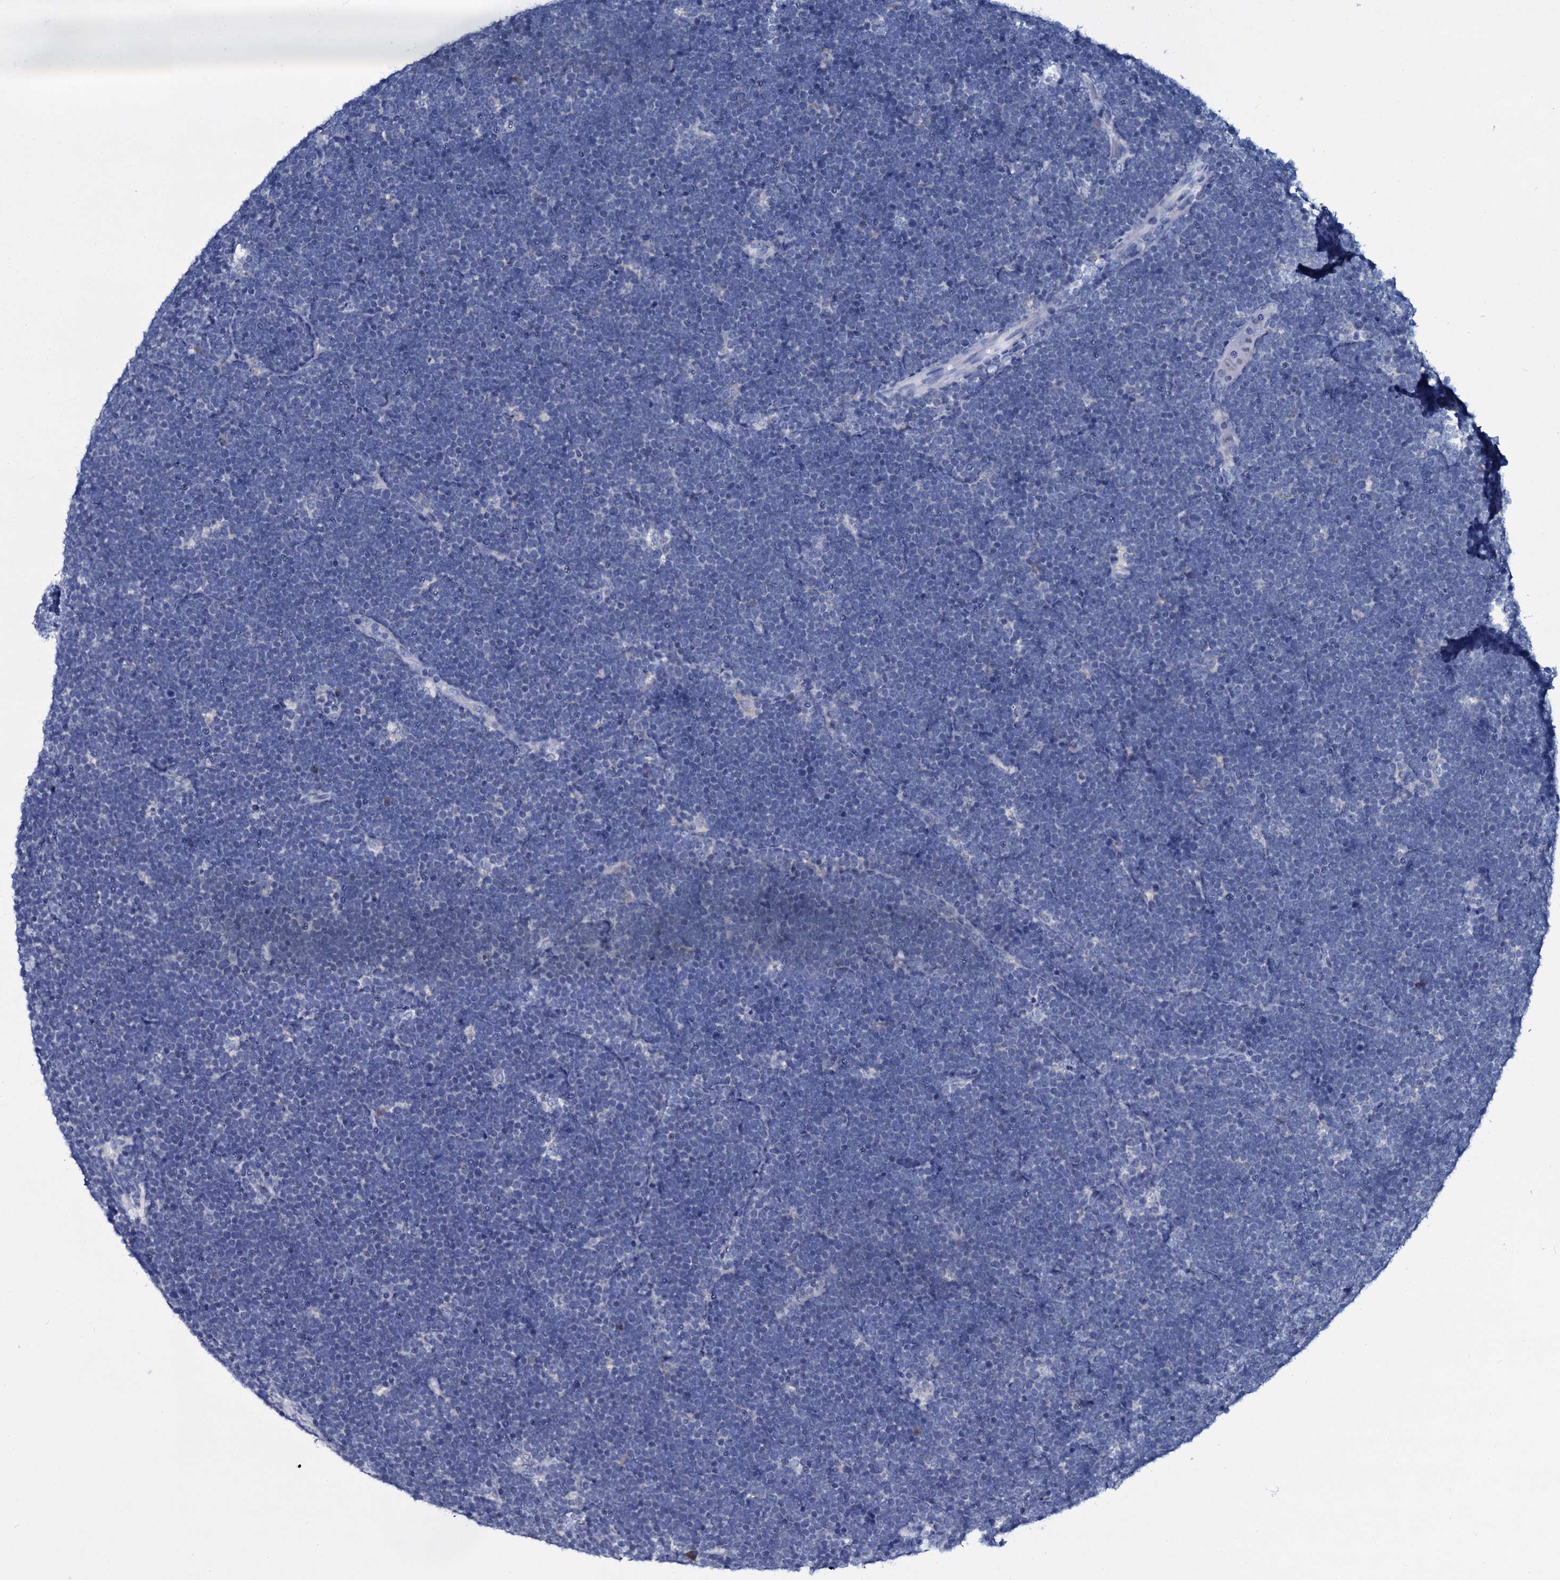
{"staining": {"intensity": "negative", "quantity": "none", "location": "none"}, "tissue": "lymphoma", "cell_type": "Tumor cells", "image_type": "cancer", "snomed": [{"axis": "morphology", "description": "Malignant lymphoma, non-Hodgkin's type, High grade"}, {"axis": "topography", "description": "Lymph node"}], "caption": "This histopathology image is of malignant lymphoma, non-Hodgkin's type (high-grade) stained with IHC to label a protein in brown with the nuclei are counter-stained blue. There is no staining in tumor cells.", "gene": "TPGS2", "patient": {"sex": "male", "age": 13}}